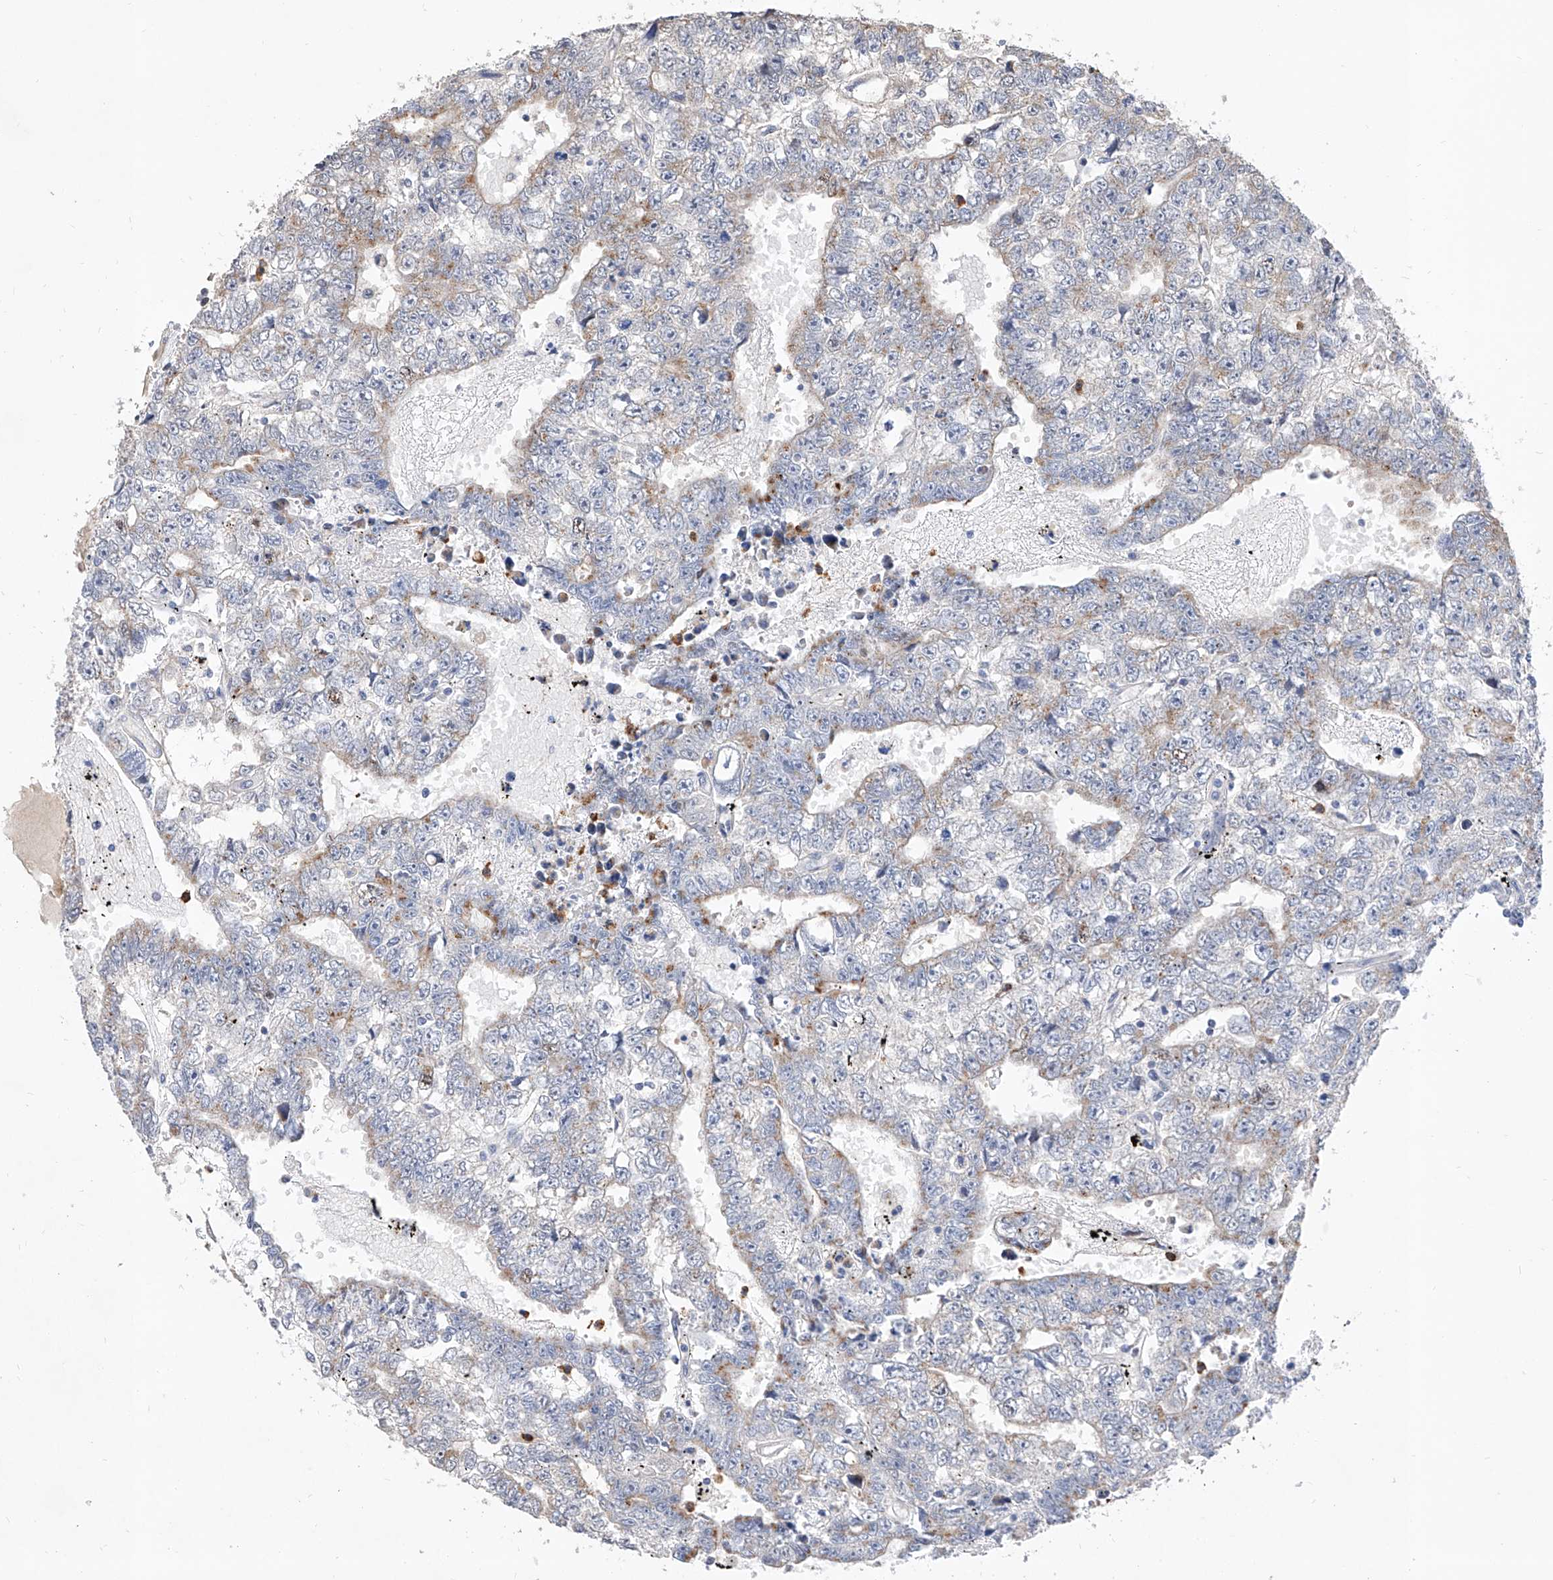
{"staining": {"intensity": "negative", "quantity": "none", "location": "none"}, "tissue": "testis cancer", "cell_type": "Tumor cells", "image_type": "cancer", "snomed": [{"axis": "morphology", "description": "Carcinoma, Embryonal, NOS"}, {"axis": "topography", "description": "Testis"}], "caption": "Tumor cells are negative for protein expression in human testis cancer (embryonal carcinoma). (Brightfield microscopy of DAB (3,3'-diaminobenzidine) immunohistochemistry (IHC) at high magnification).", "gene": "MFSD4B", "patient": {"sex": "male", "age": 25}}